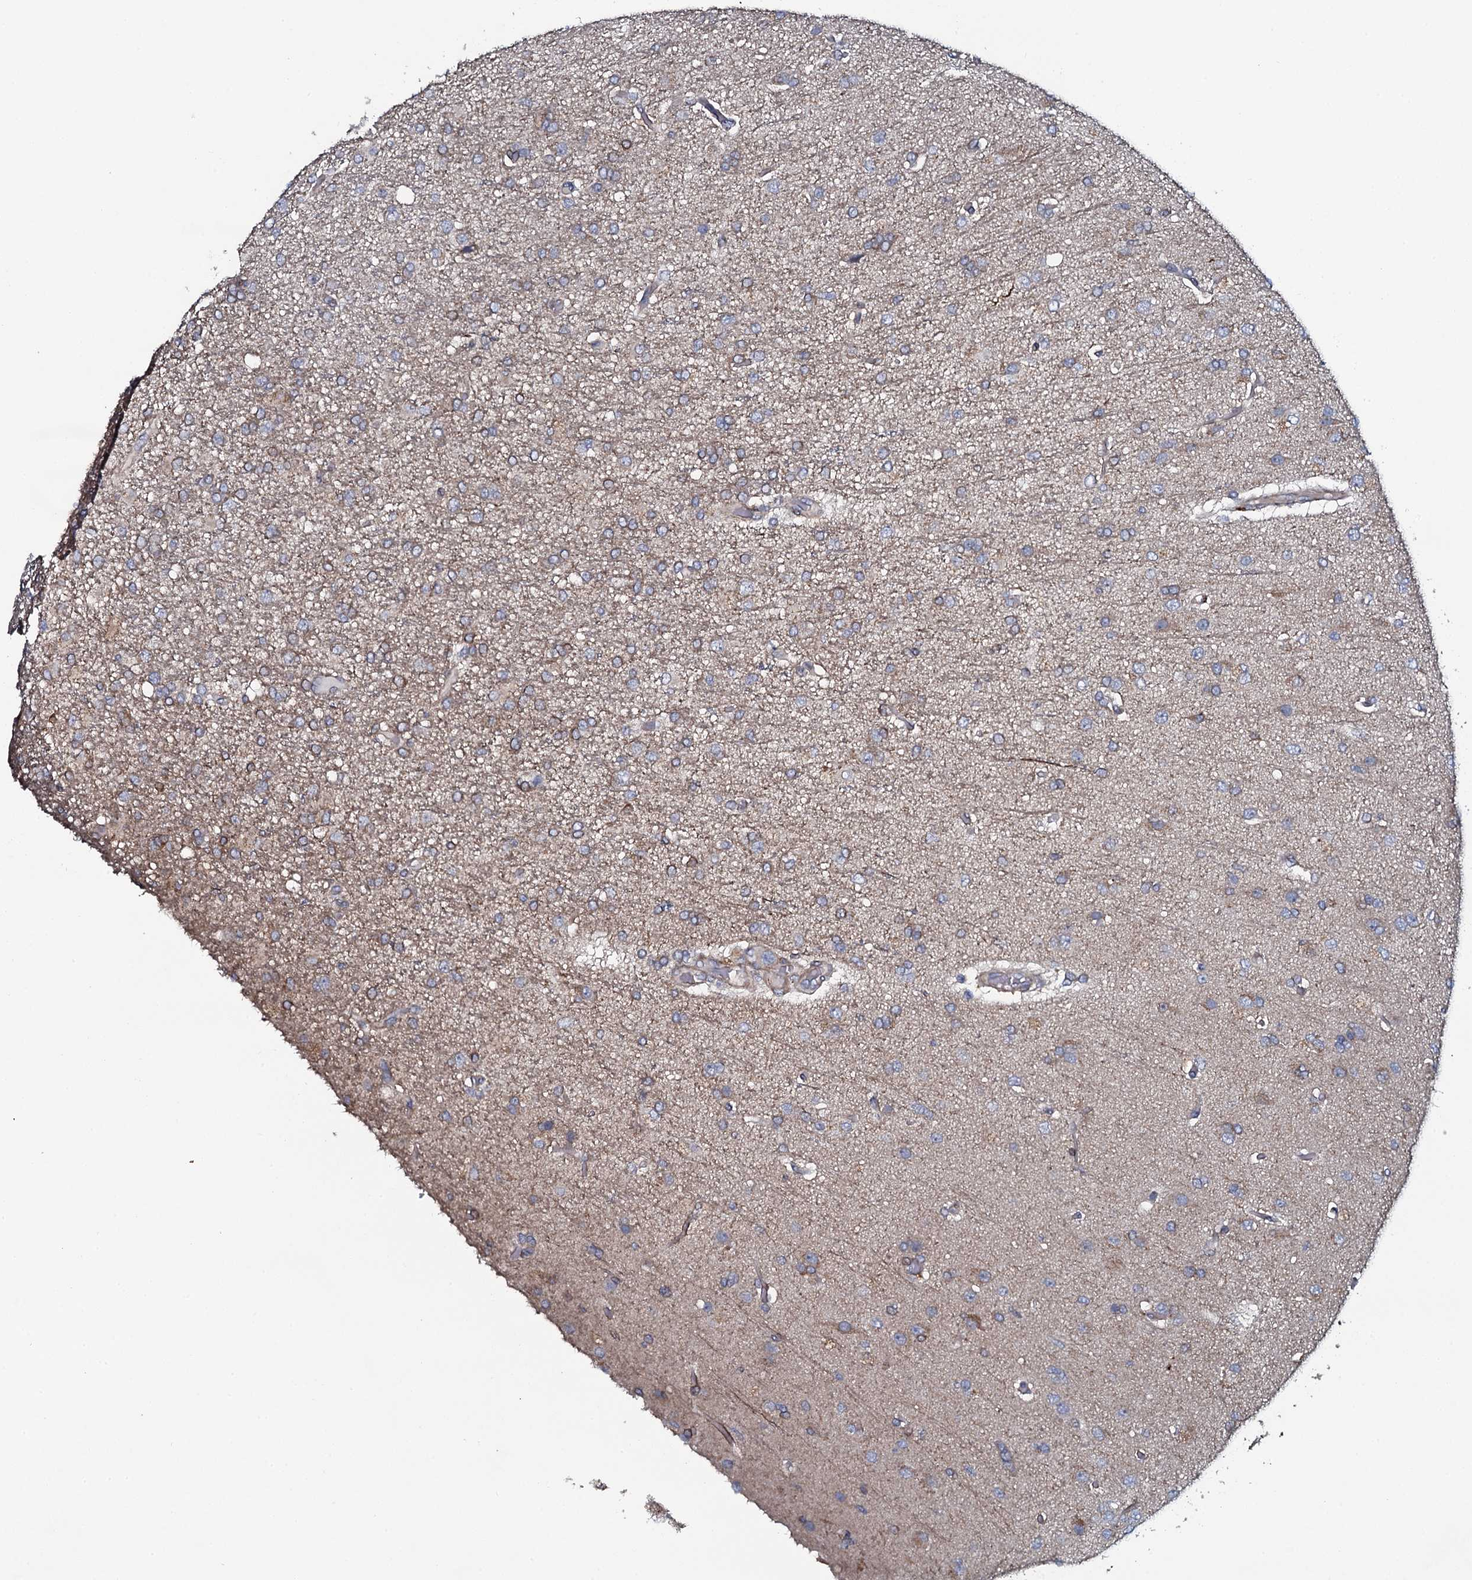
{"staining": {"intensity": "weak", "quantity": ">75%", "location": "cytoplasmic/membranous"}, "tissue": "glioma", "cell_type": "Tumor cells", "image_type": "cancer", "snomed": [{"axis": "morphology", "description": "Glioma, malignant, High grade"}, {"axis": "topography", "description": "Brain"}], "caption": "Immunohistochemical staining of human malignant glioma (high-grade) reveals low levels of weak cytoplasmic/membranous protein expression in approximately >75% of tumor cells.", "gene": "KCTD4", "patient": {"sex": "female", "age": 74}}